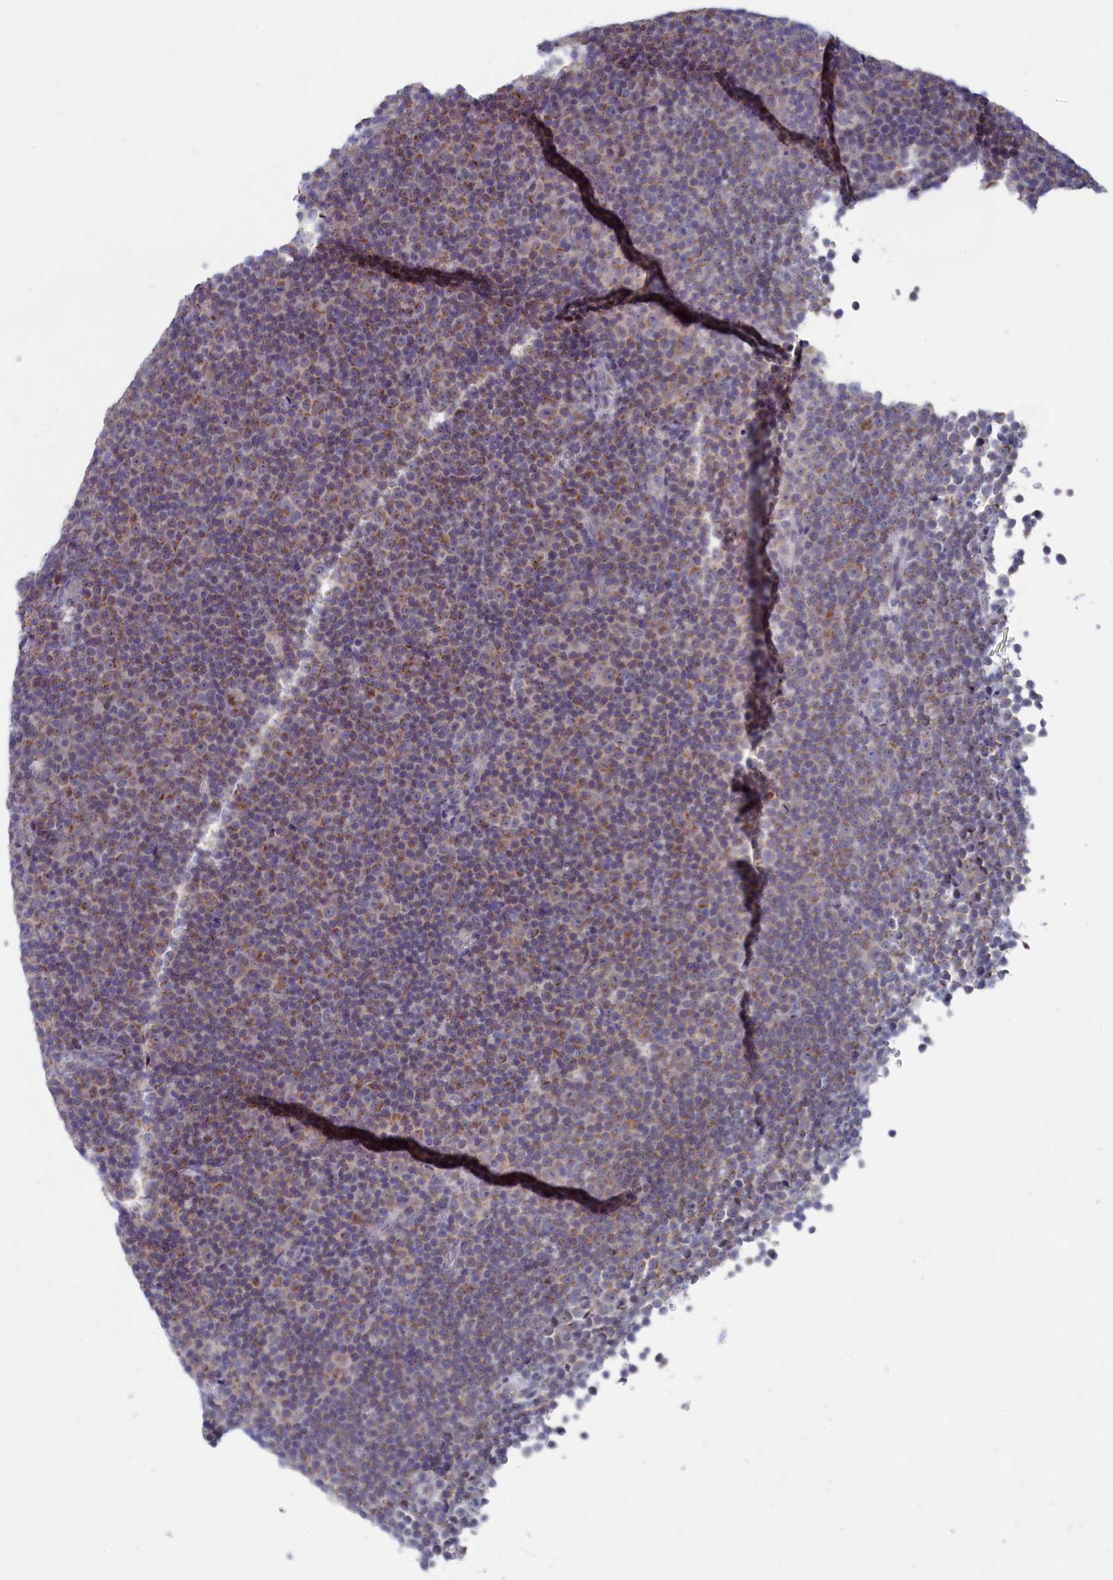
{"staining": {"intensity": "weak", "quantity": "25%-75%", "location": "cytoplasmic/membranous"}, "tissue": "lymphoma", "cell_type": "Tumor cells", "image_type": "cancer", "snomed": [{"axis": "morphology", "description": "Malignant lymphoma, non-Hodgkin's type, Low grade"}, {"axis": "topography", "description": "Lymph node"}], "caption": "Low-grade malignant lymphoma, non-Hodgkin's type stained for a protein (brown) exhibits weak cytoplasmic/membranous positive positivity in approximately 25%-75% of tumor cells.", "gene": "WDR76", "patient": {"sex": "female", "age": 67}}